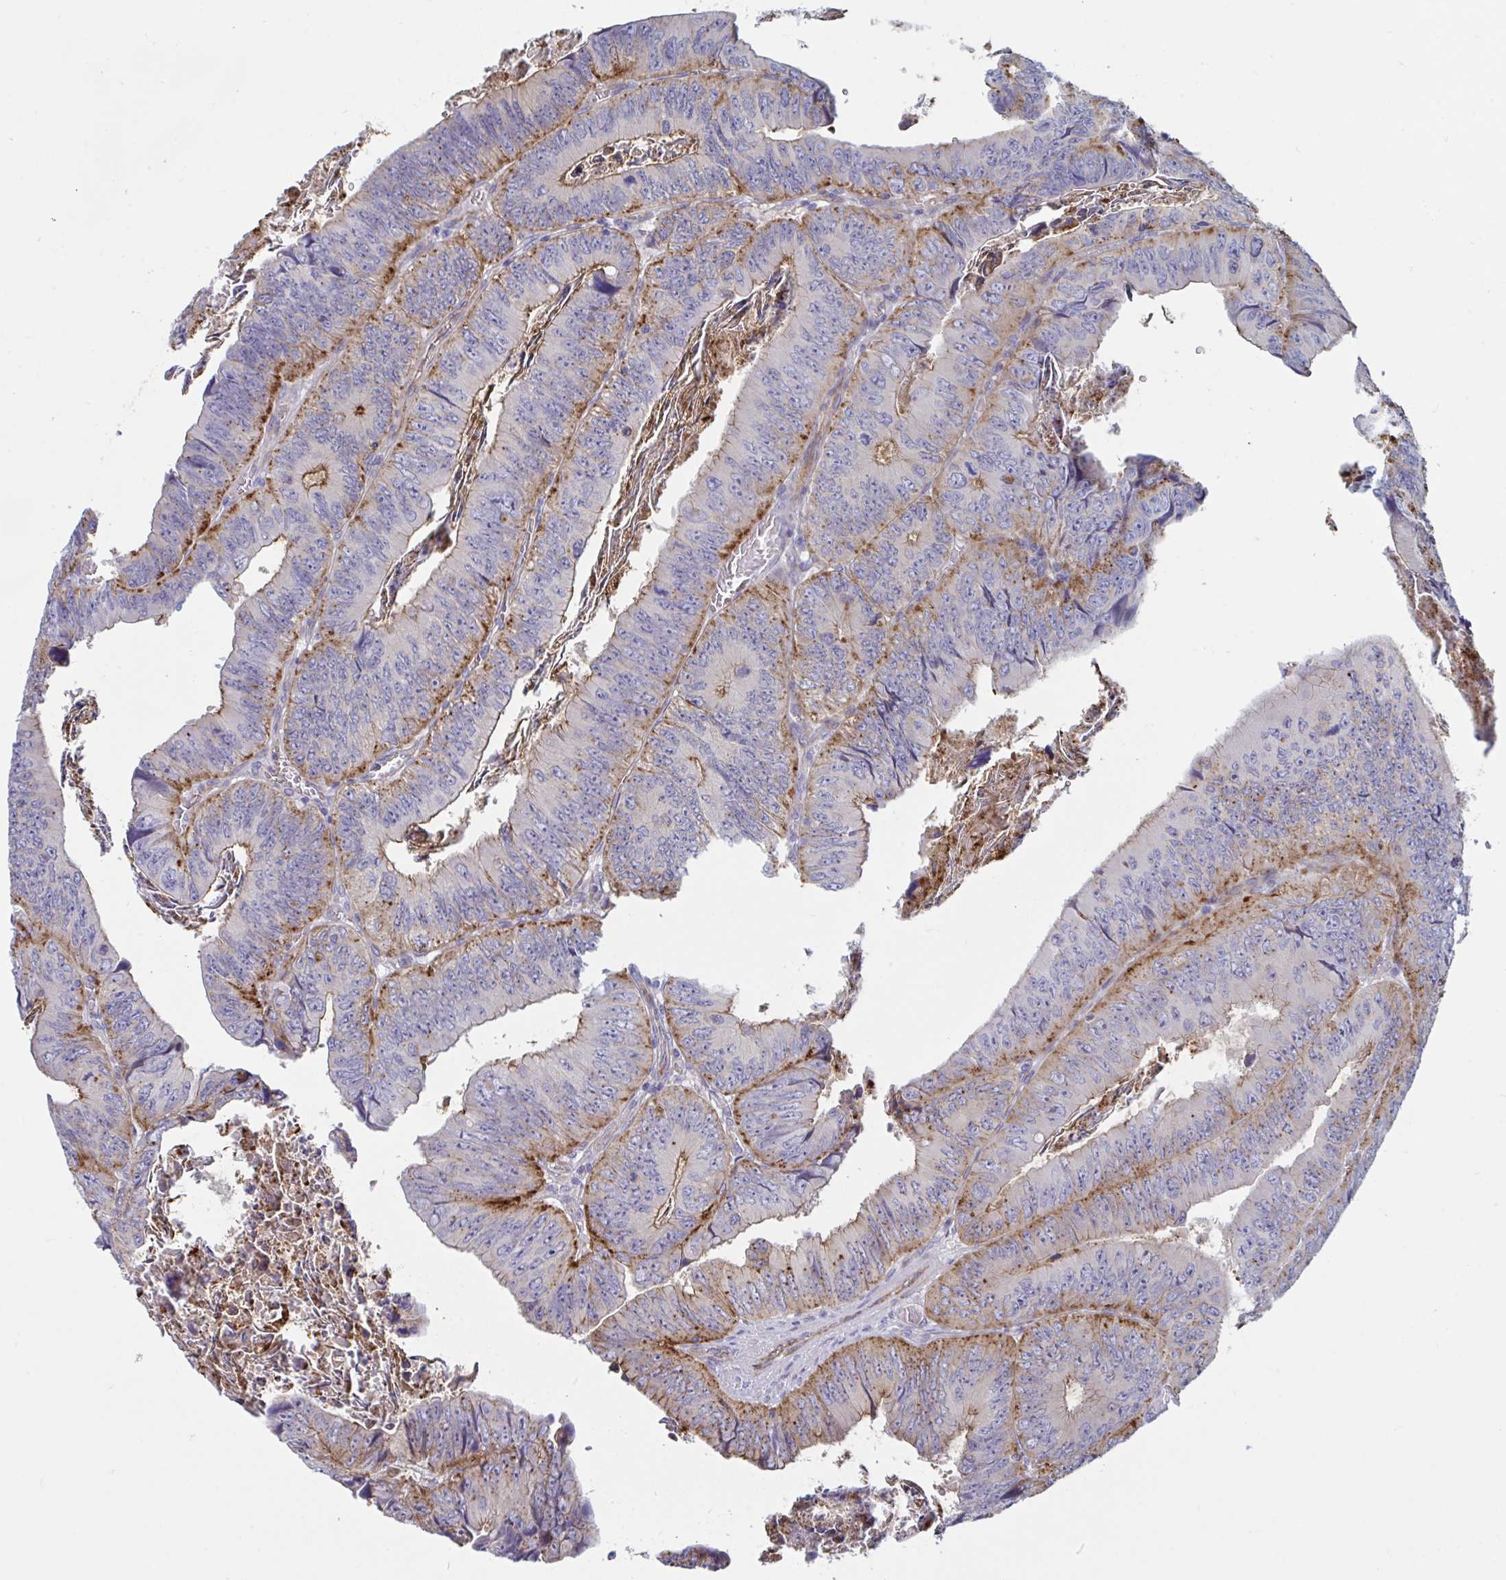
{"staining": {"intensity": "moderate", "quantity": "25%-75%", "location": "cytoplasmic/membranous"}, "tissue": "colorectal cancer", "cell_type": "Tumor cells", "image_type": "cancer", "snomed": [{"axis": "morphology", "description": "Adenocarcinoma, NOS"}, {"axis": "topography", "description": "Colon"}], "caption": "Immunohistochemical staining of colorectal cancer shows medium levels of moderate cytoplasmic/membranous protein positivity in approximately 25%-75% of tumor cells.", "gene": "SLC9A6", "patient": {"sex": "female", "age": 84}}